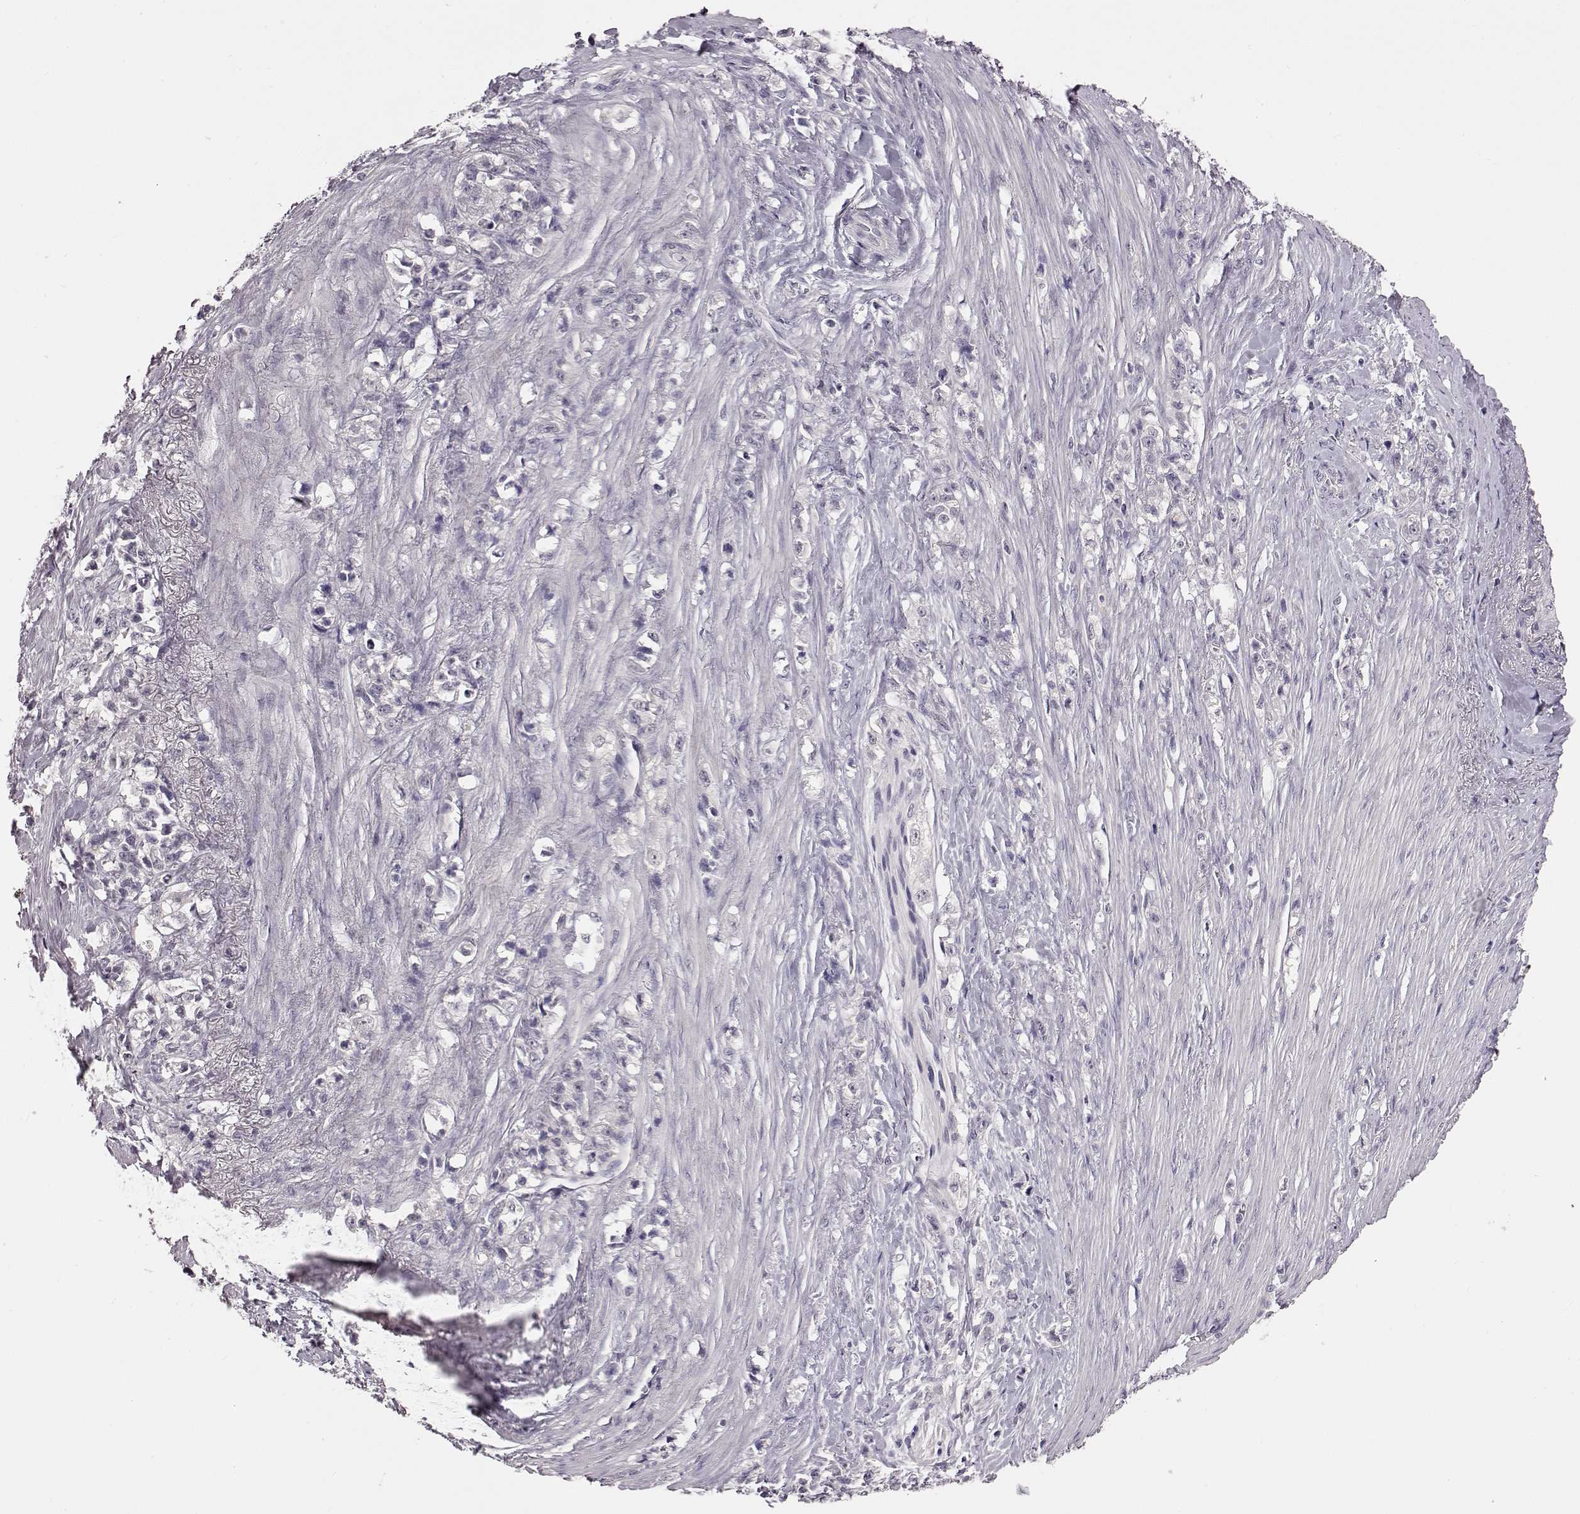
{"staining": {"intensity": "negative", "quantity": "none", "location": "none"}, "tissue": "stomach cancer", "cell_type": "Tumor cells", "image_type": "cancer", "snomed": [{"axis": "morphology", "description": "Adenocarcinoma, NOS"}, {"axis": "topography", "description": "Stomach, lower"}], "caption": "This is a histopathology image of IHC staining of stomach cancer, which shows no expression in tumor cells.", "gene": "C10orf62", "patient": {"sex": "male", "age": 88}}